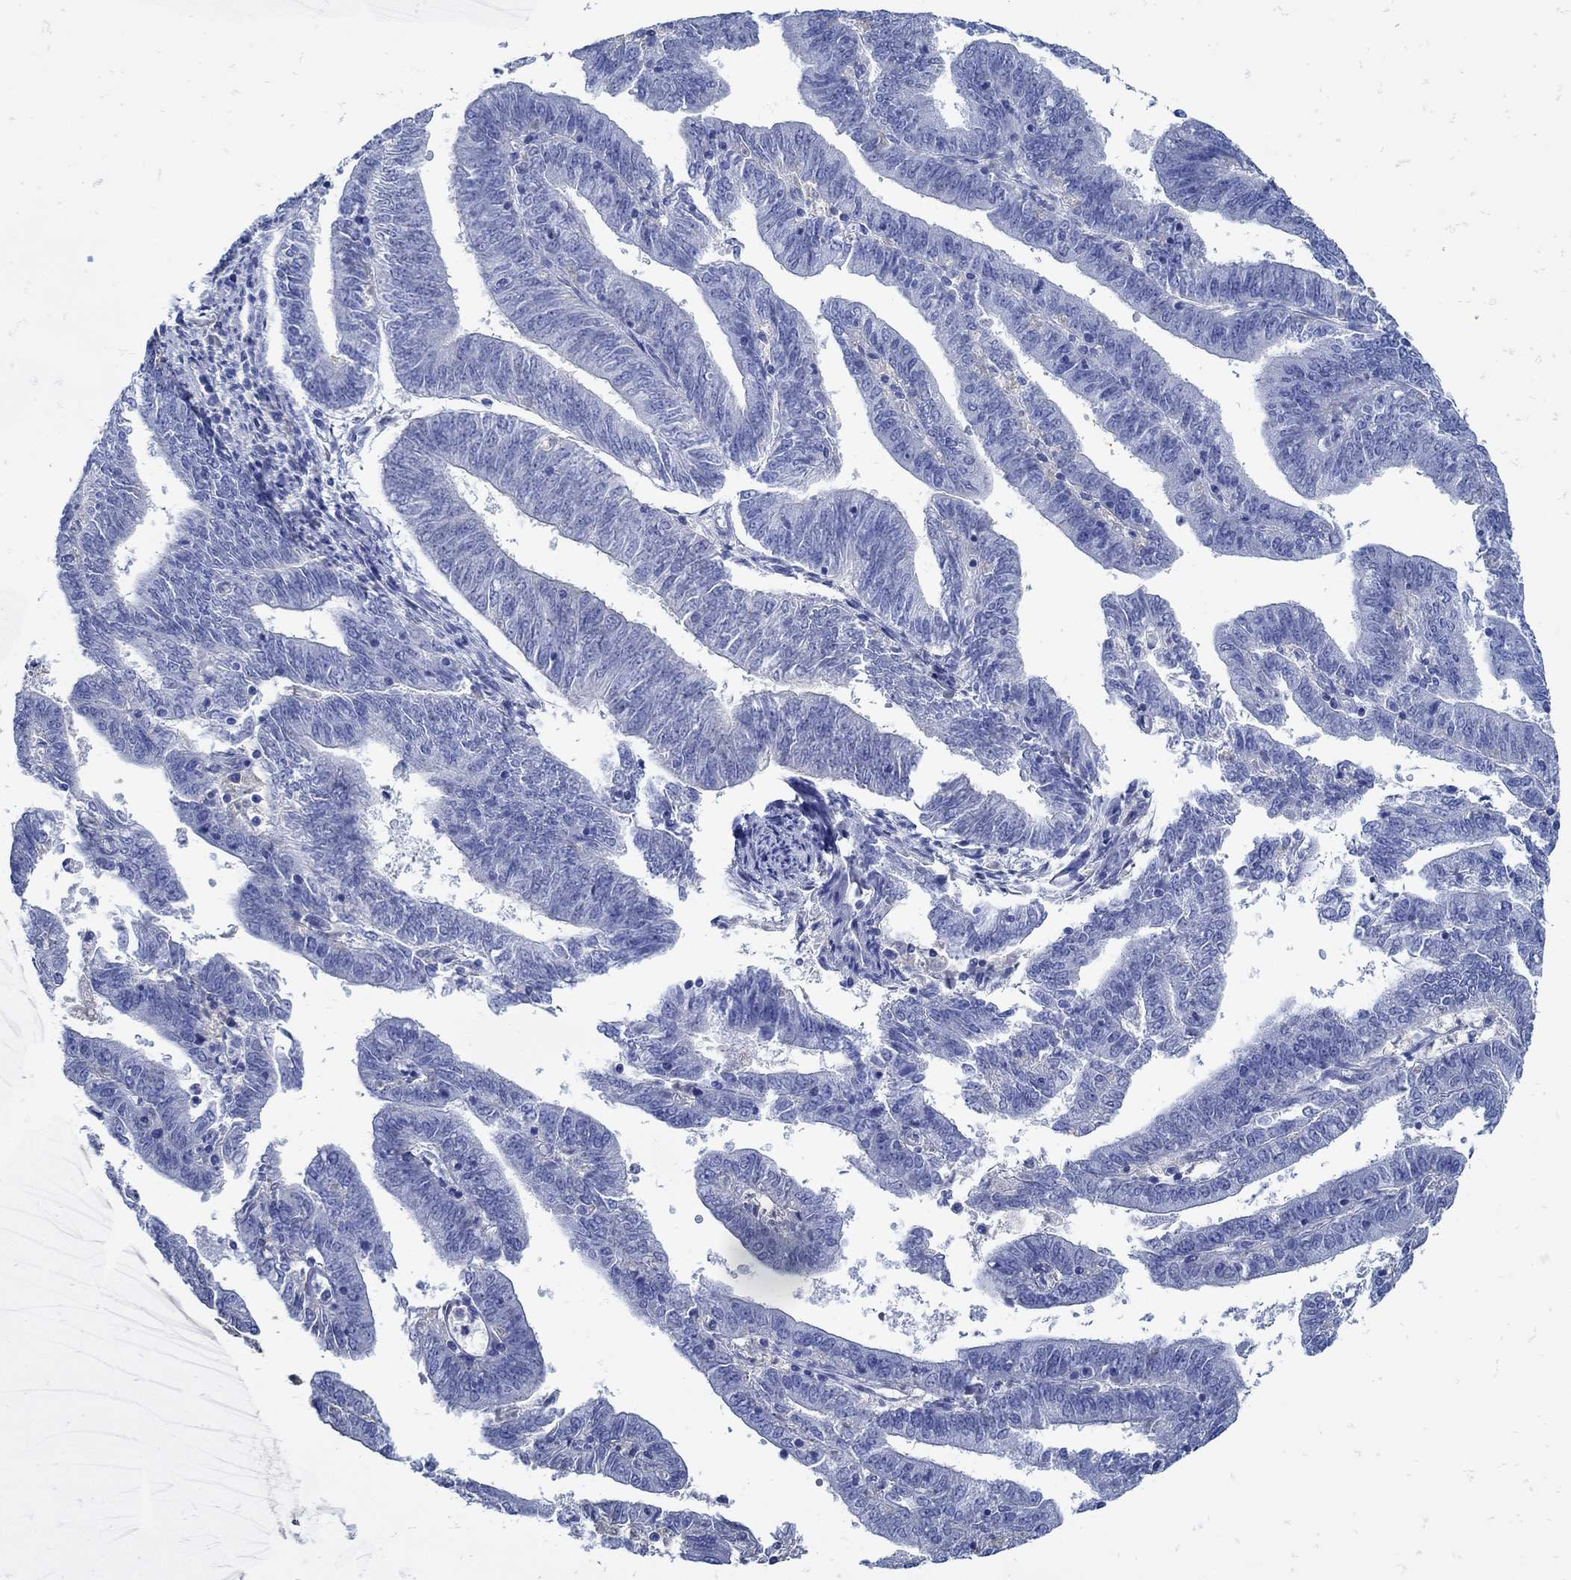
{"staining": {"intensity": "negative", "quantity": "none", "location": "none"}, "tissue": "endometrial cancer", "cell_type": "Tumor cells", "image_type": "cancer", "snomed": [{"axis": "morphology", "description": "Adenocarcinoma, NOS"}, {"axis": "topography", "description": "Endometrium"}], "caption": "DAB (3,3'-diaminobenzidine) immunohistochemical staining of endometrial adenocarcinoma shows no significant expression in tumor cells.", "gene": "NOS1", "patient": {"sex": "female", "age": 82}}